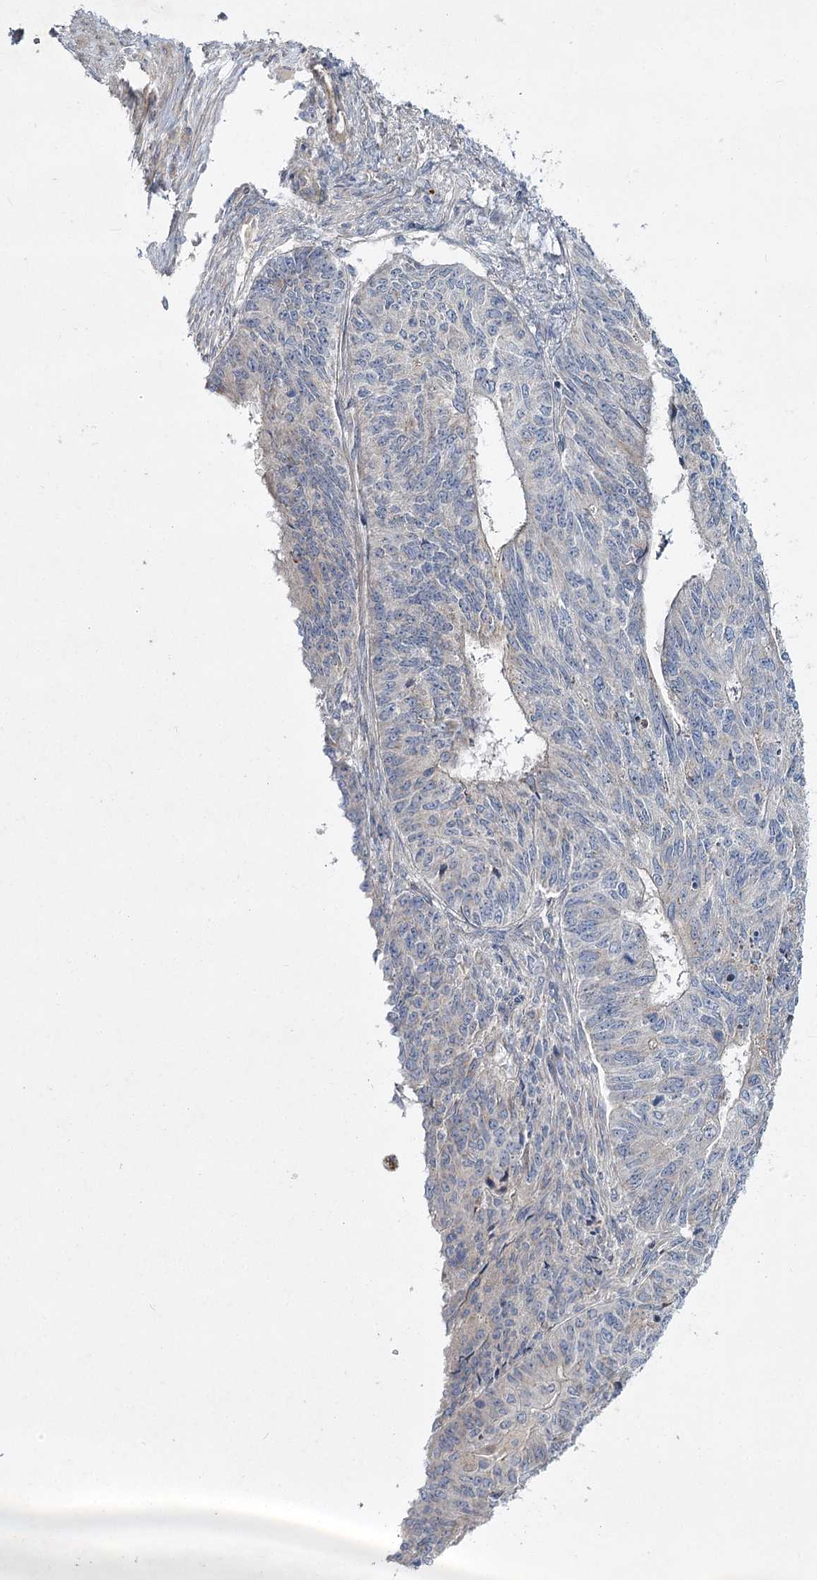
{"staining": {"intensity": "negative", "quantity": "none", "location": "none"}, "tissue": "endometrial cancer", "cell_type": "Tumor cells", "image_type": "cancer", "snomed": [{"axis": "morphology", "description": "Adenocarcinoma, NOS"}, {"axis": "topography", "description": "Endometrium"}], "caption": "This is an immunohistochemistry (IHC) histopathology image of endometrial cancer. There is no staining in tumor cells.", "gene": "SH3BP5L", "patient": {"sex": "female", "age": 32}}